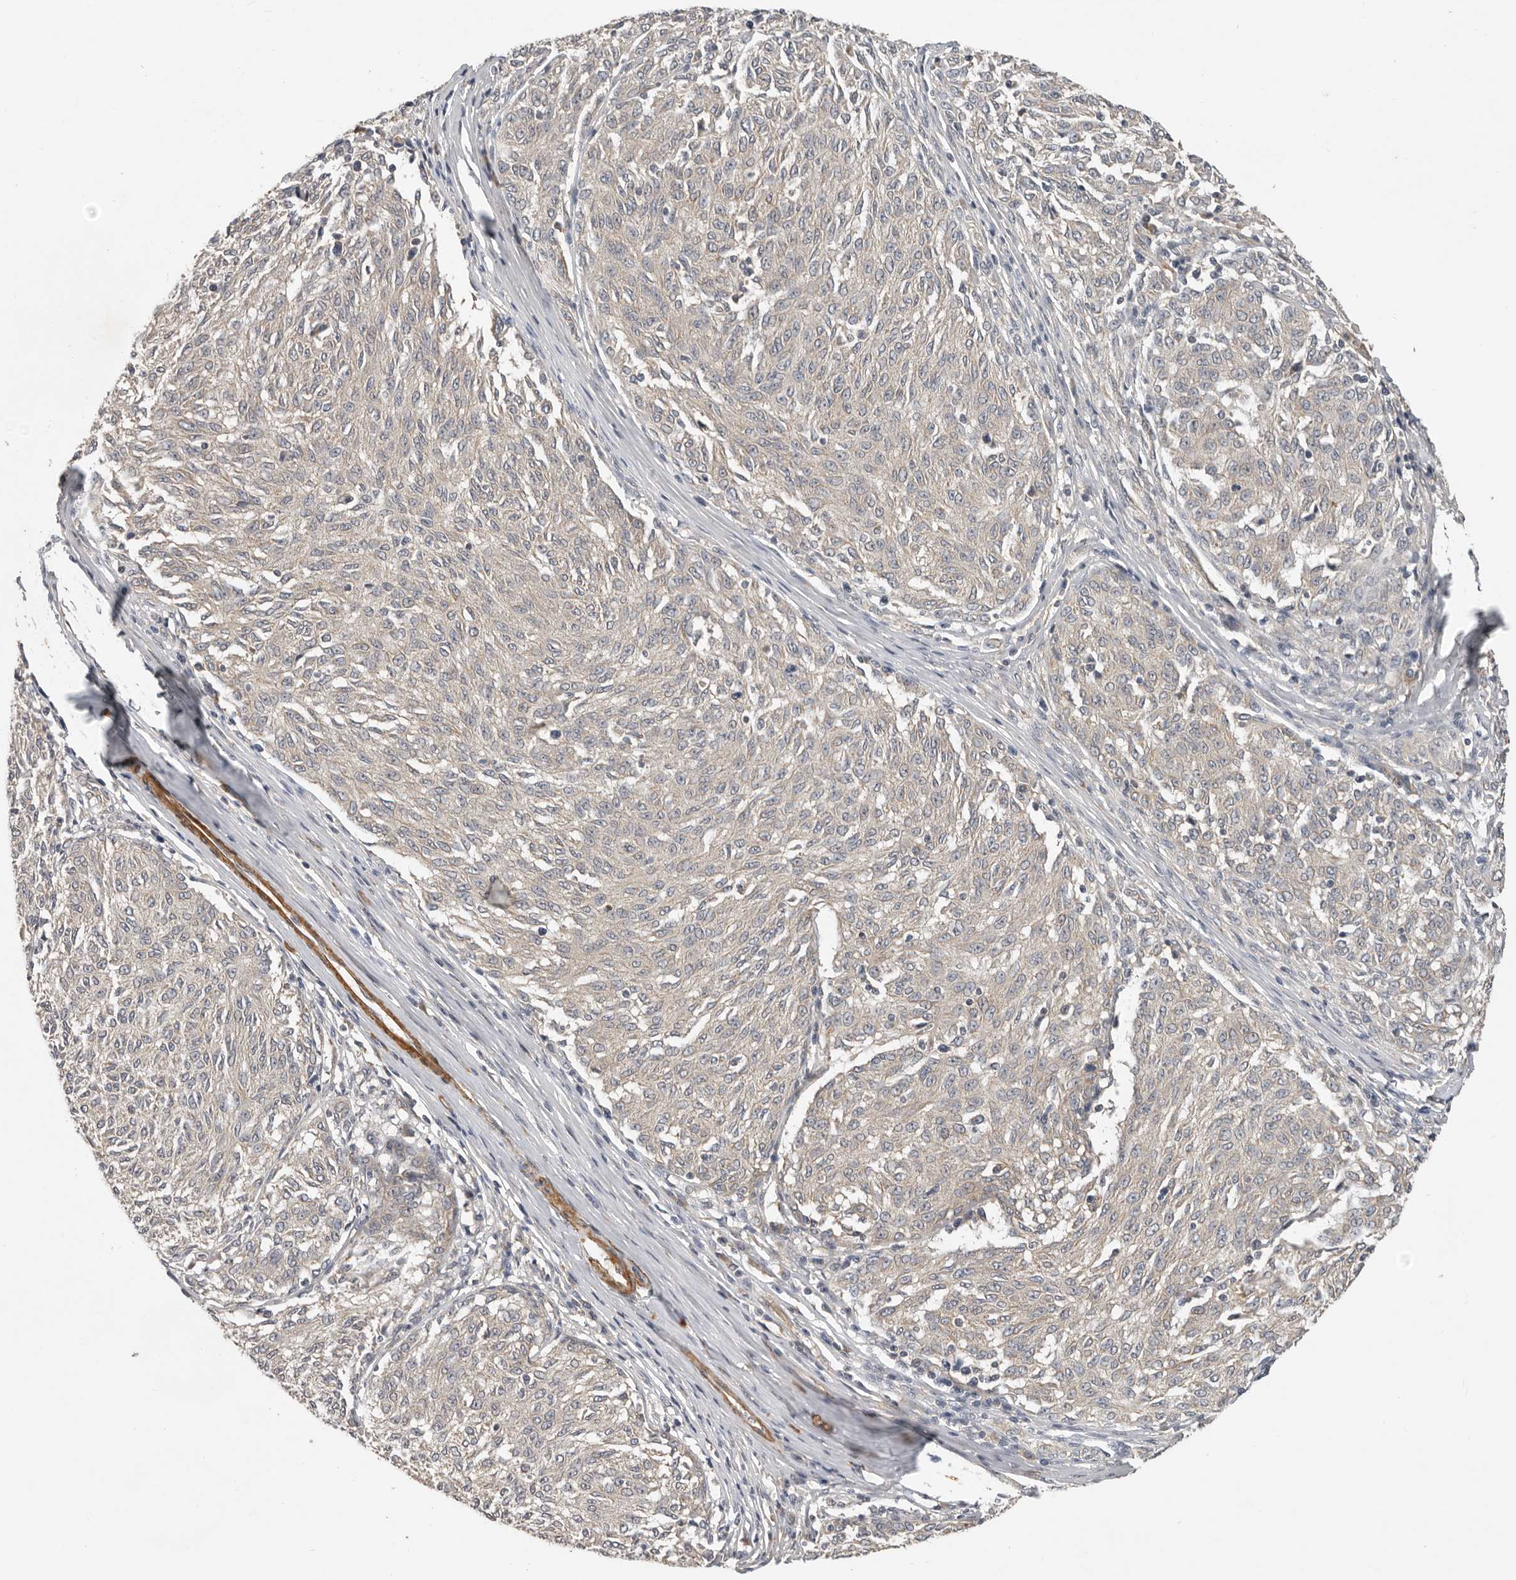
{"staining": {"intensity": "negative", "quantity": "none", "location": "none"}, "tissue": "melanoma", "cell_type": "Tumor cells", "image_type": "cancer", "snomed": [{"axis": "morphology", "description": "Malignant melanoma, NOS"}, {"axis": "topography", "description": "Skin"}], "caption": "Melanoma was stained to show a protein in brown. There is no significant expression in tumor cells. (IHC, brightfield microscopy, high magnification).", "gene": "RNF157", "patient": {"sex": "female", "age": 72}}